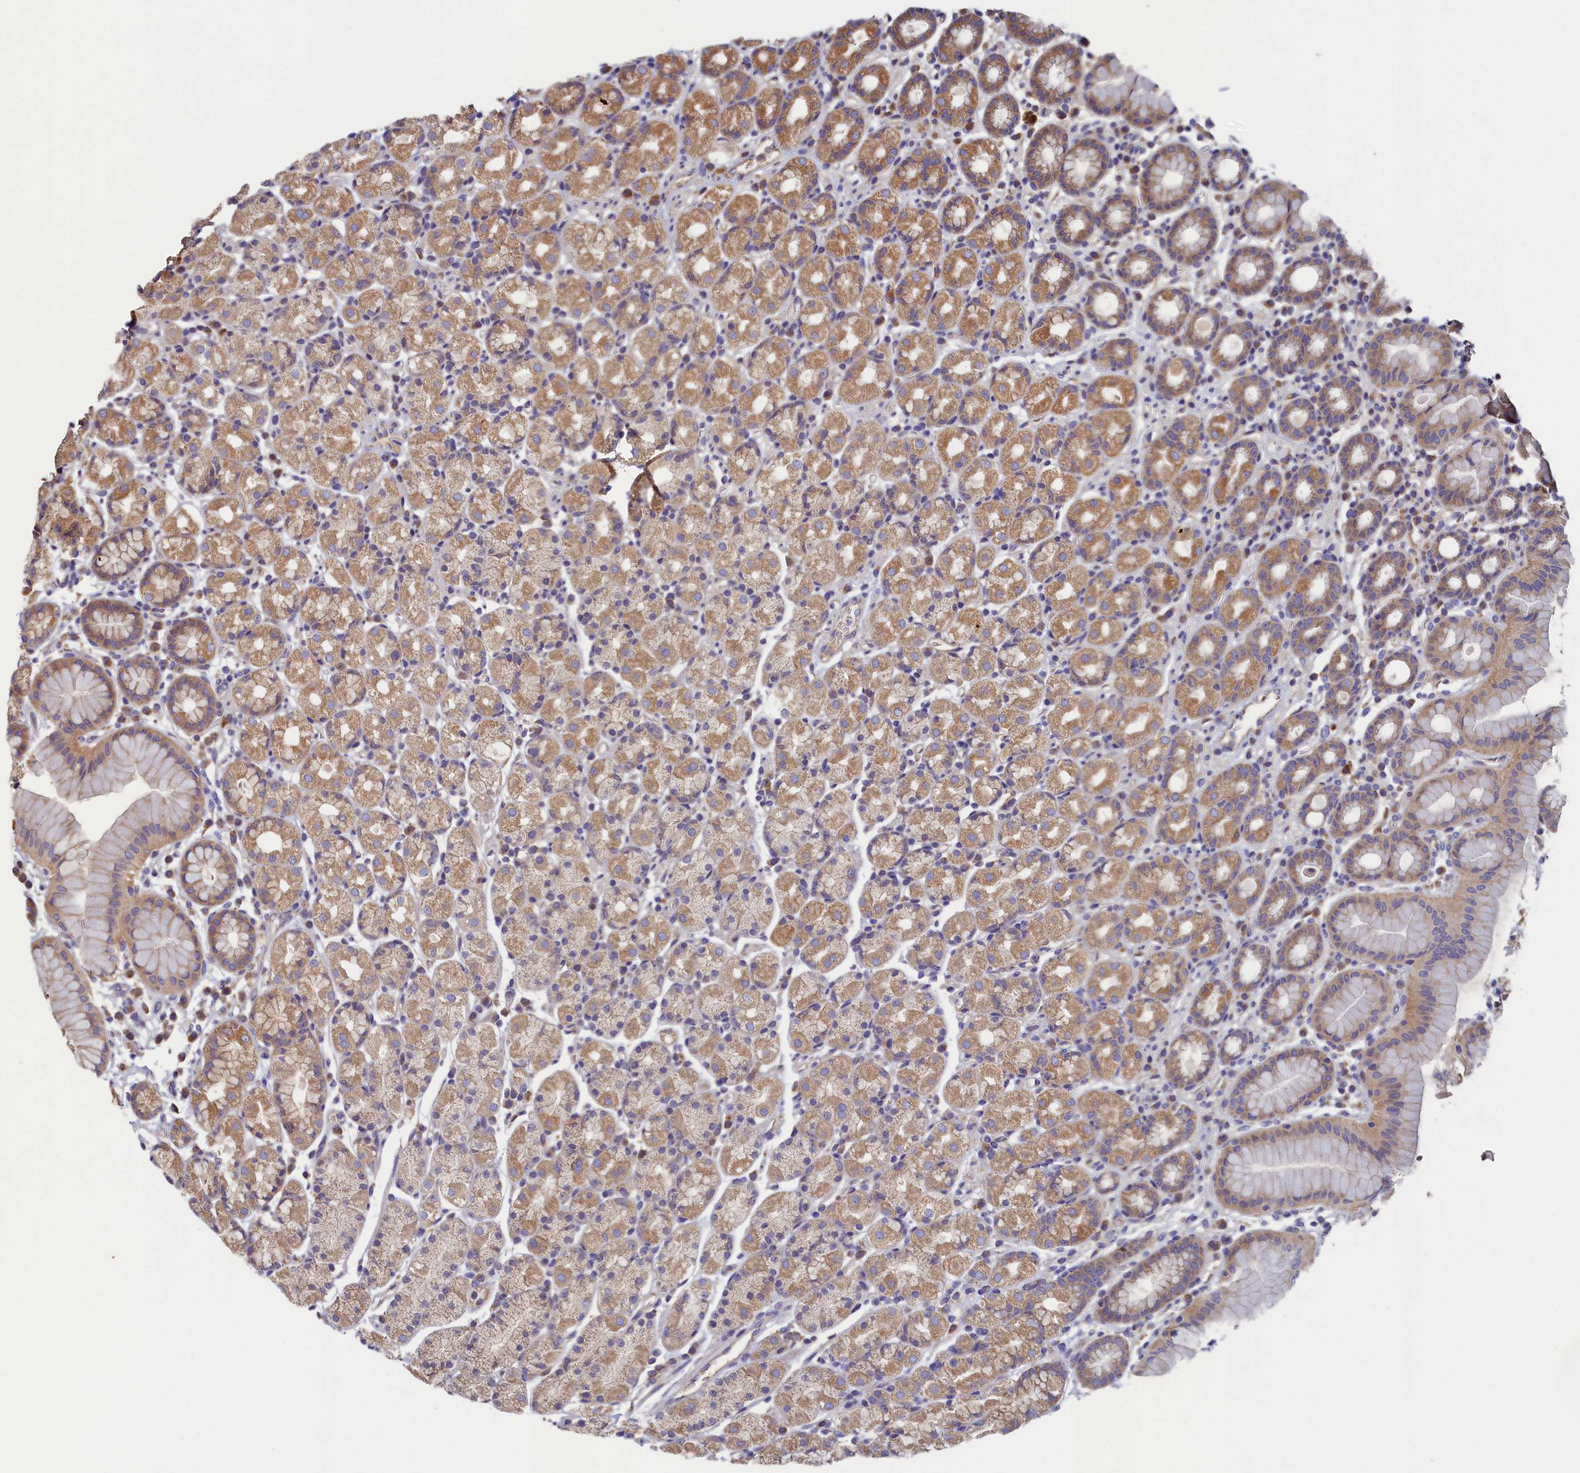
{"staining": {"intensity": "moderate", "quantity": ">75%", "location": "cytoplasmic/membranous"}, "tissue": "stomach", "cell_type": "Glandular cells", "image_type": "normal", "snomed": [{"axis": "morphology", "description": "Normal tissue, NOS"}, {"axis": "topography", "description": "Stomach, upper"}, {"axis": "topography", "description": "Stomach, lower"}, {"axis": "topography", "description": "Small intestine"}], "caption": "Immunohistochemical staining of unremarkable stomach displays medium levels of moderate cytoplasmic/membranous positivity in about >75% of glandular cells.", "gene": "SEC31B", "patient": {"sex": "male", "age": 68}}